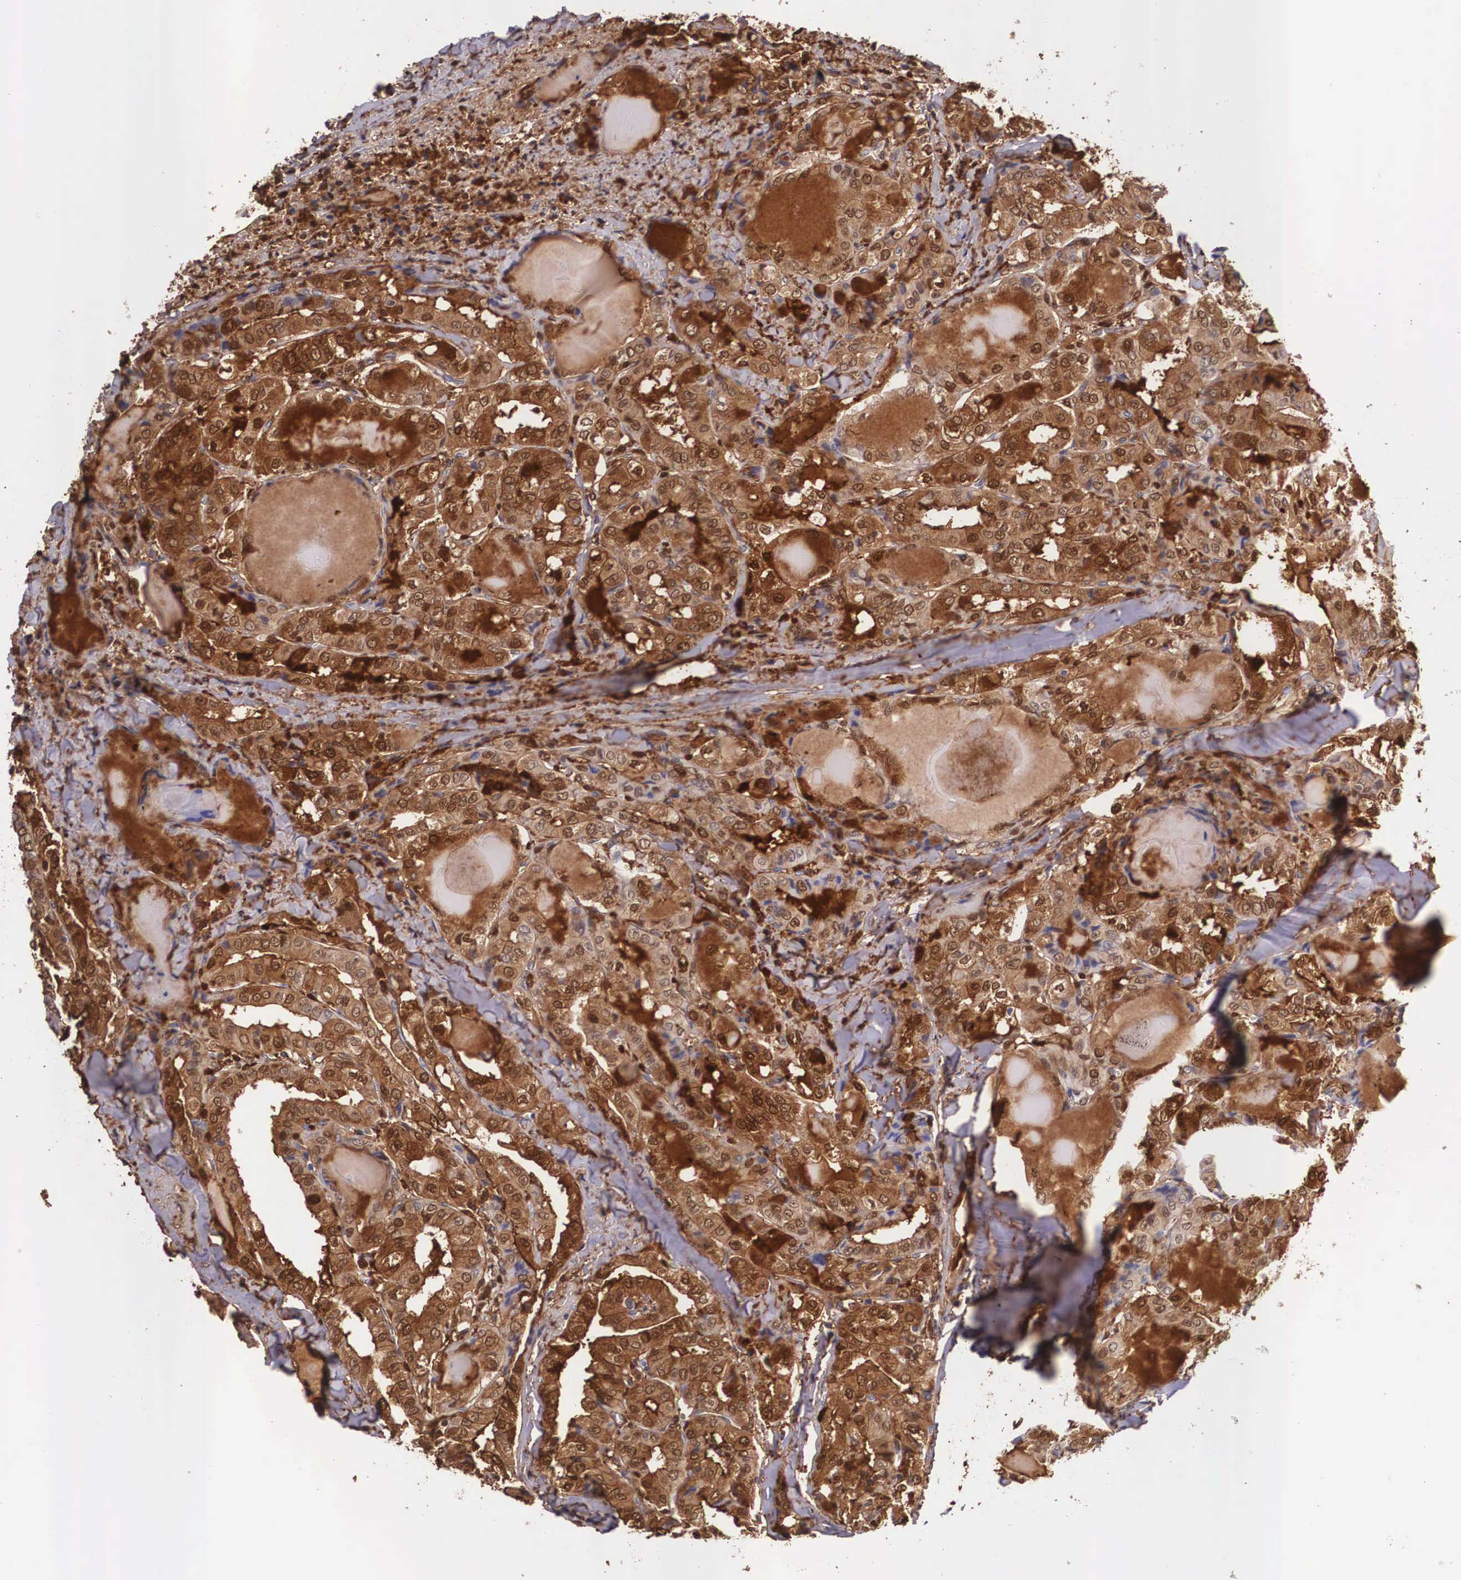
{"staining": {"intensity": "strong", "quantity": ">75%", "location": "cytoplasmic/membranous,nuclear"}, "tissue": "thyroid cancer", "cell_type": "Tumor cells", "image_type": "cancer", "snomed": [{"axis": "morphology", "description": "Papillary adenocarcinoma, NOS"}, {"axis": "topography", "description": "Thyroid gland"}], "caption": "Protein expression analysis of human thyroid papillary adenocarcinoma reveals strong cytoplasmic/membranous and nuclear staining in approximately >75% of tumor cells.", "gene": "LGALS1", "patient": {"sex": "female", "age": 71}}